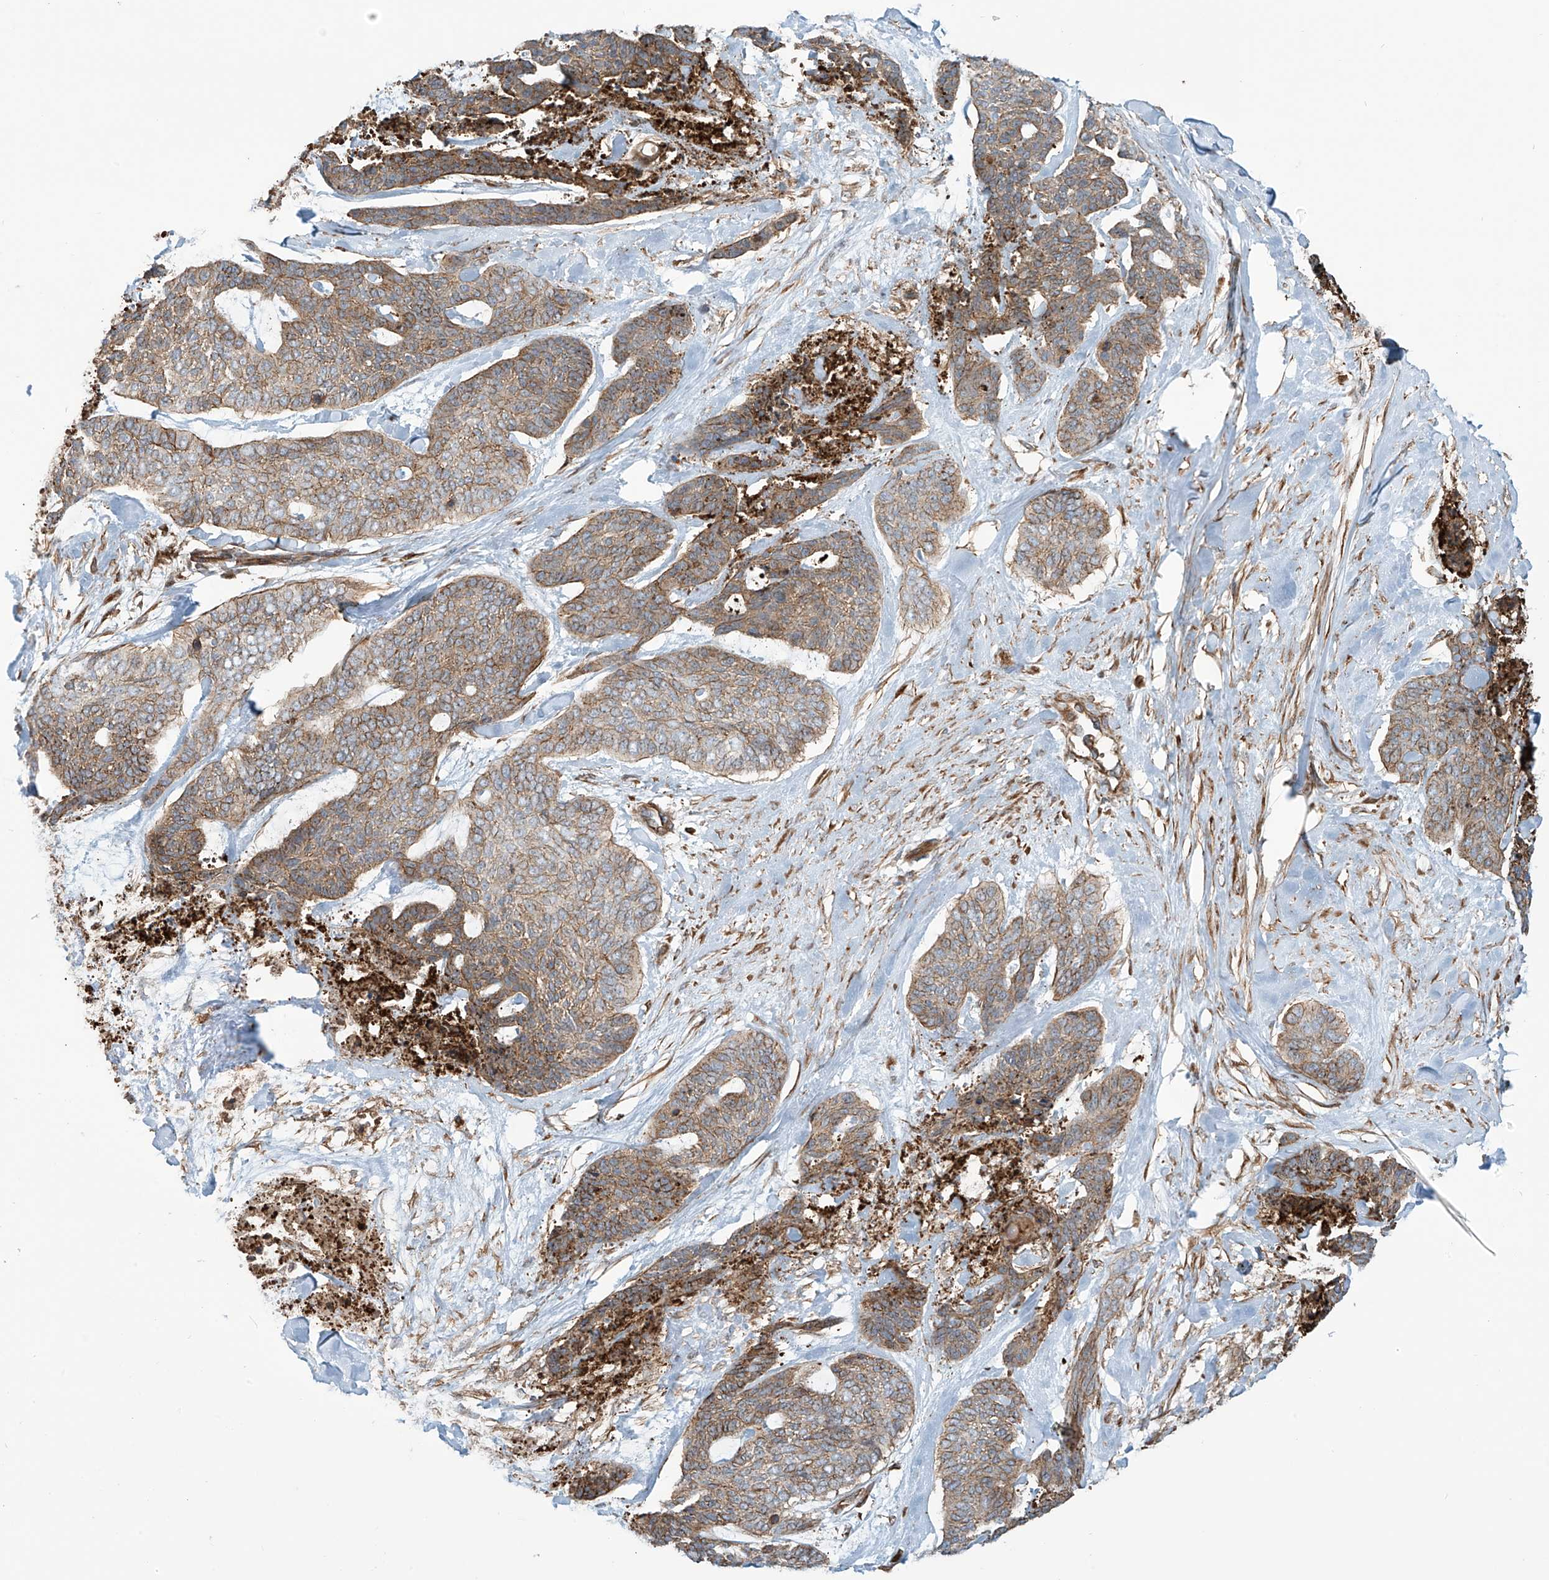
{"staining": {"intensity": "moderate", "quantity": ">75%", "location": "cytoplasmic/membranous"}, "tissue": "skin cancer", "cell_type": "Tumor cells", "image_type": "cancer", "snomed": [{"axis": "morphology", "description": "Basal cell carcinoma"}, {"axis": "topography", "description": "Skin"}], "caption": "High-magnification brightfield microscopy of skin cancer (basal cell carcinoma) stained with DAB (3,3'-diaminobenzidine) (brown) and counterstained with hematoxylin (blue). tumor cells exhibit moderate cytoplasmic/membranous staining is identified in approximately>75% of cells.", "gene": "SLC9A2", "patient": {"sex": "female", "age": 64}}